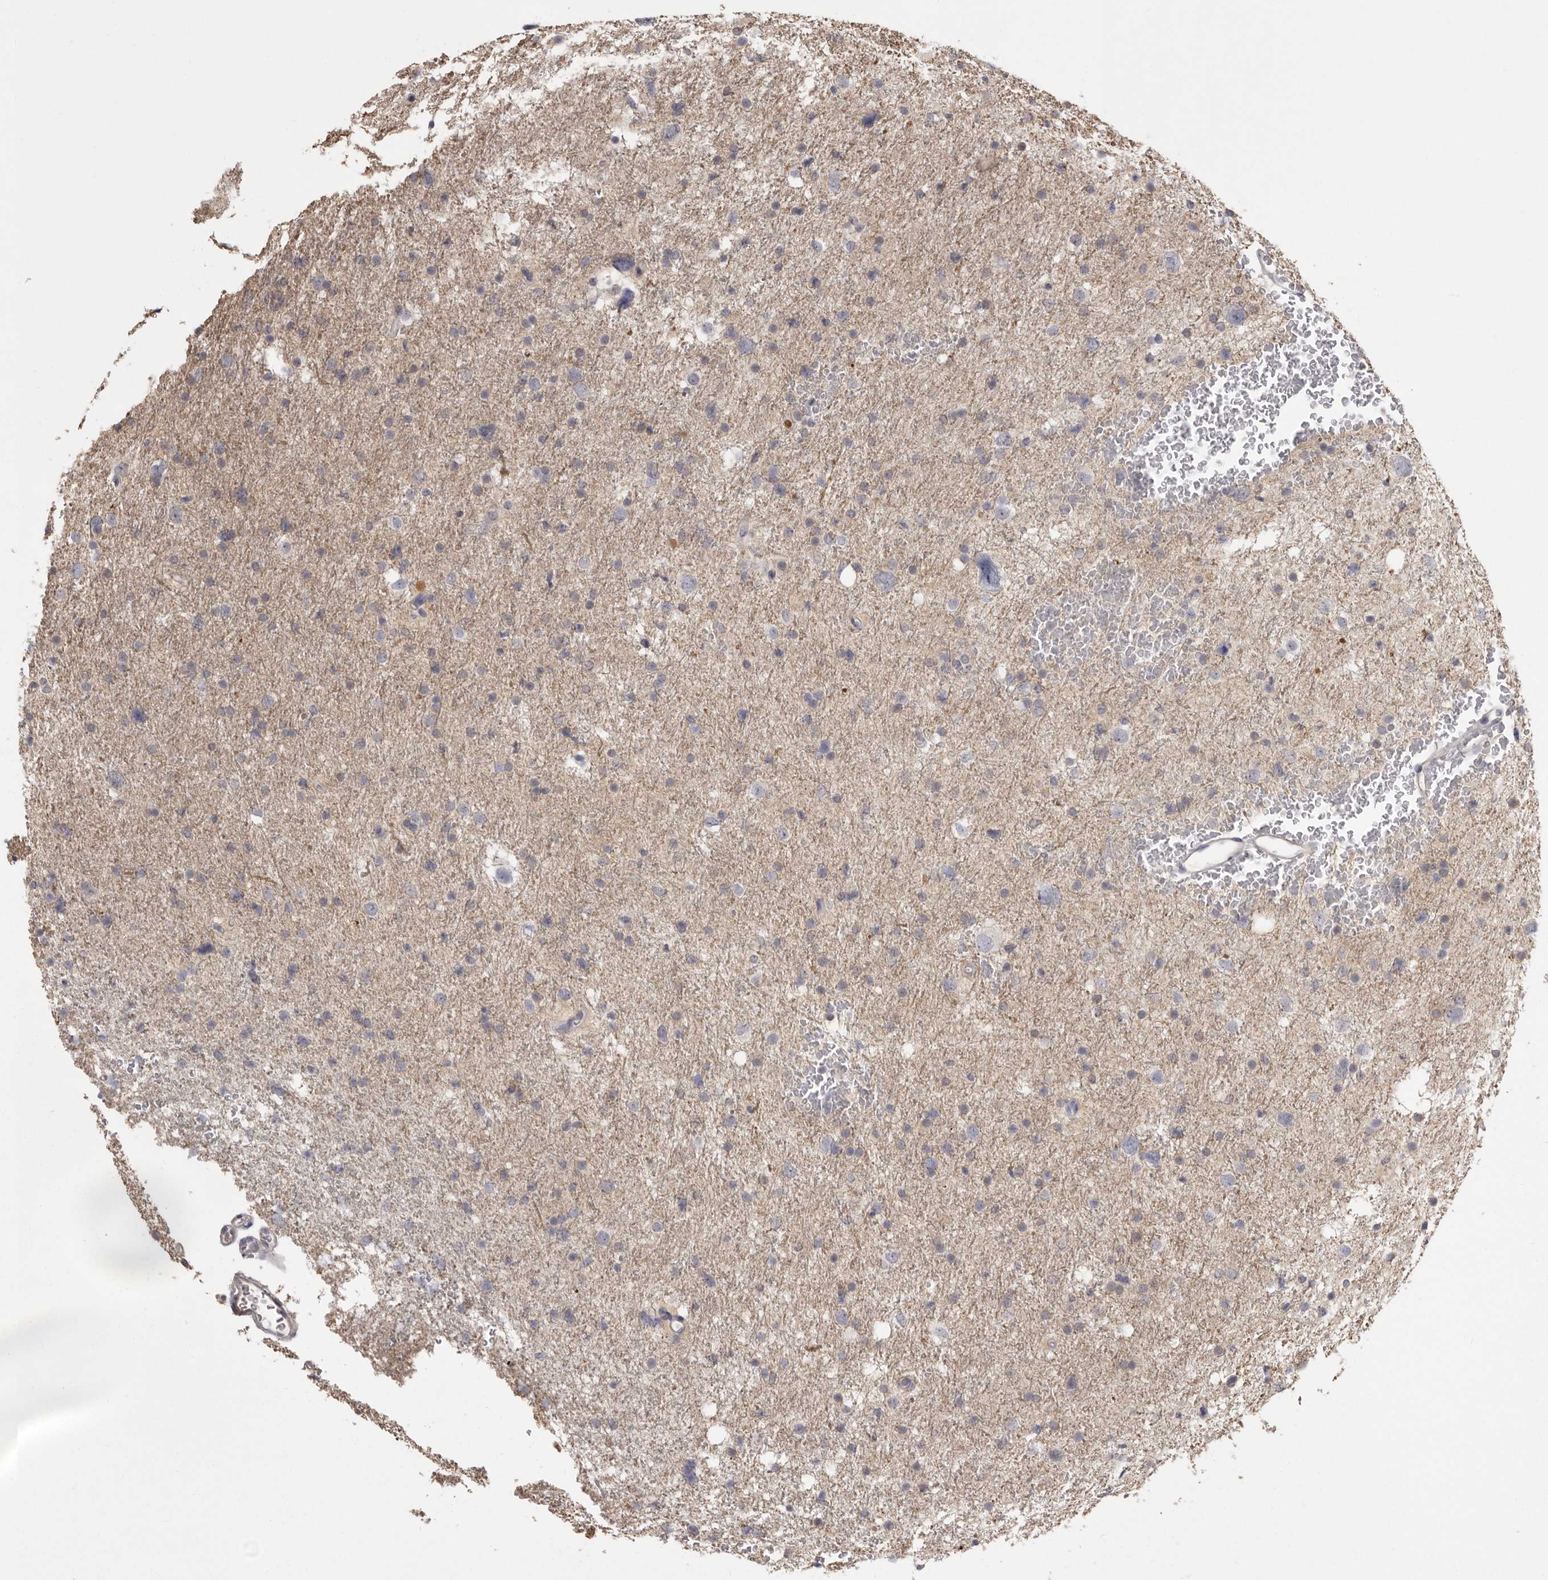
{"staining": {"intensity": "weak", "quantity": "<25%", "location": "cytoplasmic/membranous"}, "tissue": "glioma", "cell_type": "Tumor cells", "image_type": "cancer", "snomed": [{"axis": "morphology", "description": "Glioma, malignant, Low grade"}, {"axis": "topography", "description": "Brain"}], "caption": "Micrograph shows no protein staining in tumor cells of glioma tissue. Nuclei are stained in blue.", "gene": "MDH1", "patient": {"sex": "female", "age": 37}}